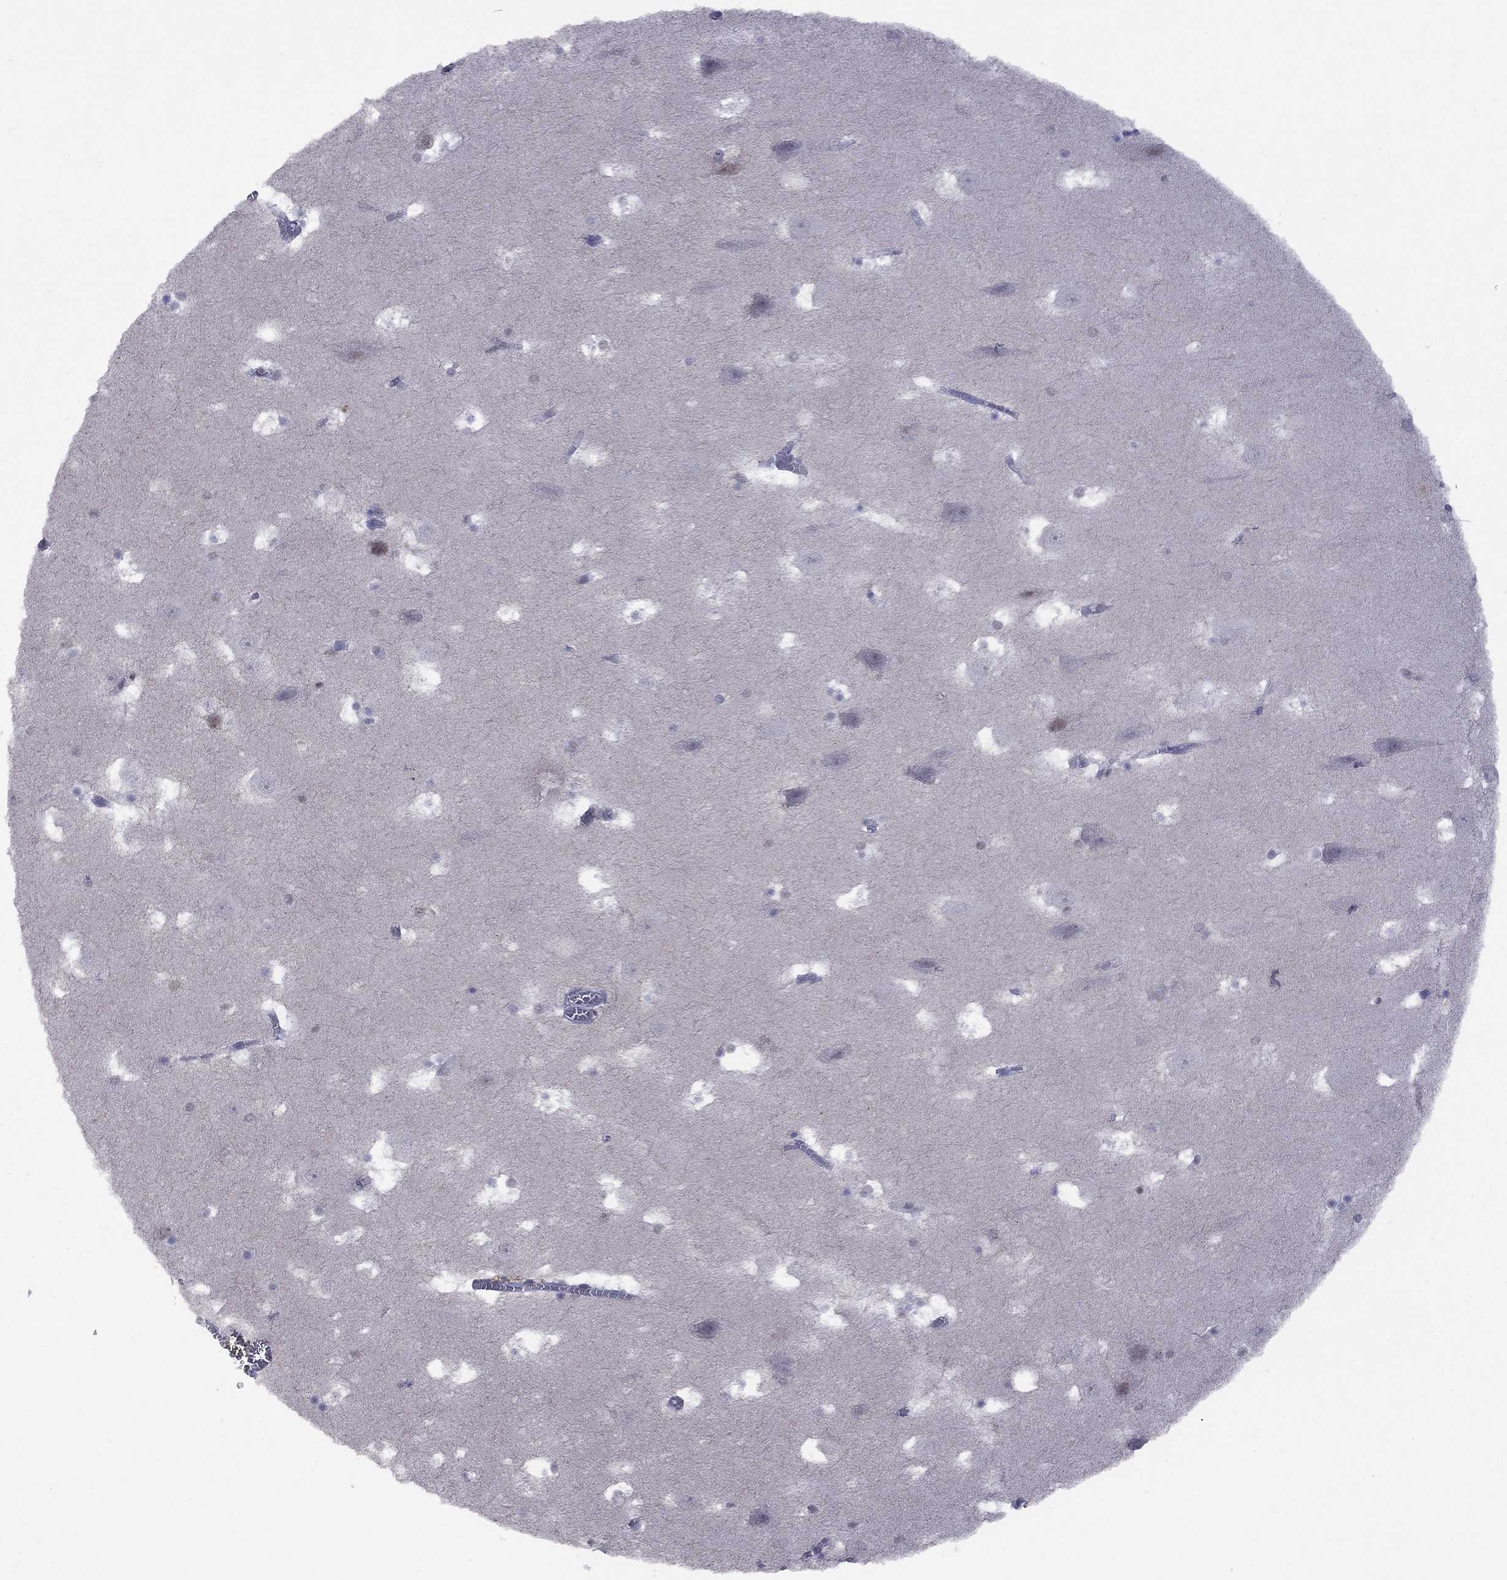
{"staining": {"intensity": "negative", "quantity": "none", "location": "none"}, "tissue": "hippocampus", "cell_type": "Glial cells", "image_type": "normal", "snomed": [{"axis": "morphology", "description": "Normal tissue, NOS"}, {"axis": "topography", "description": "Hippocampus"}], "caption": "Immunohistochemistry (IHC) of benign hippocampus exhibits no positivity in glial cells. Brightfield microscopy of immunohistochemistry (IHC) stained with DAB (3,3'-diaminobenzidine) (brown) and hematoxylin (blue), captured at high magnification.", "gene": "TAF9", "patient": {"sex": "male", "age": 45}}